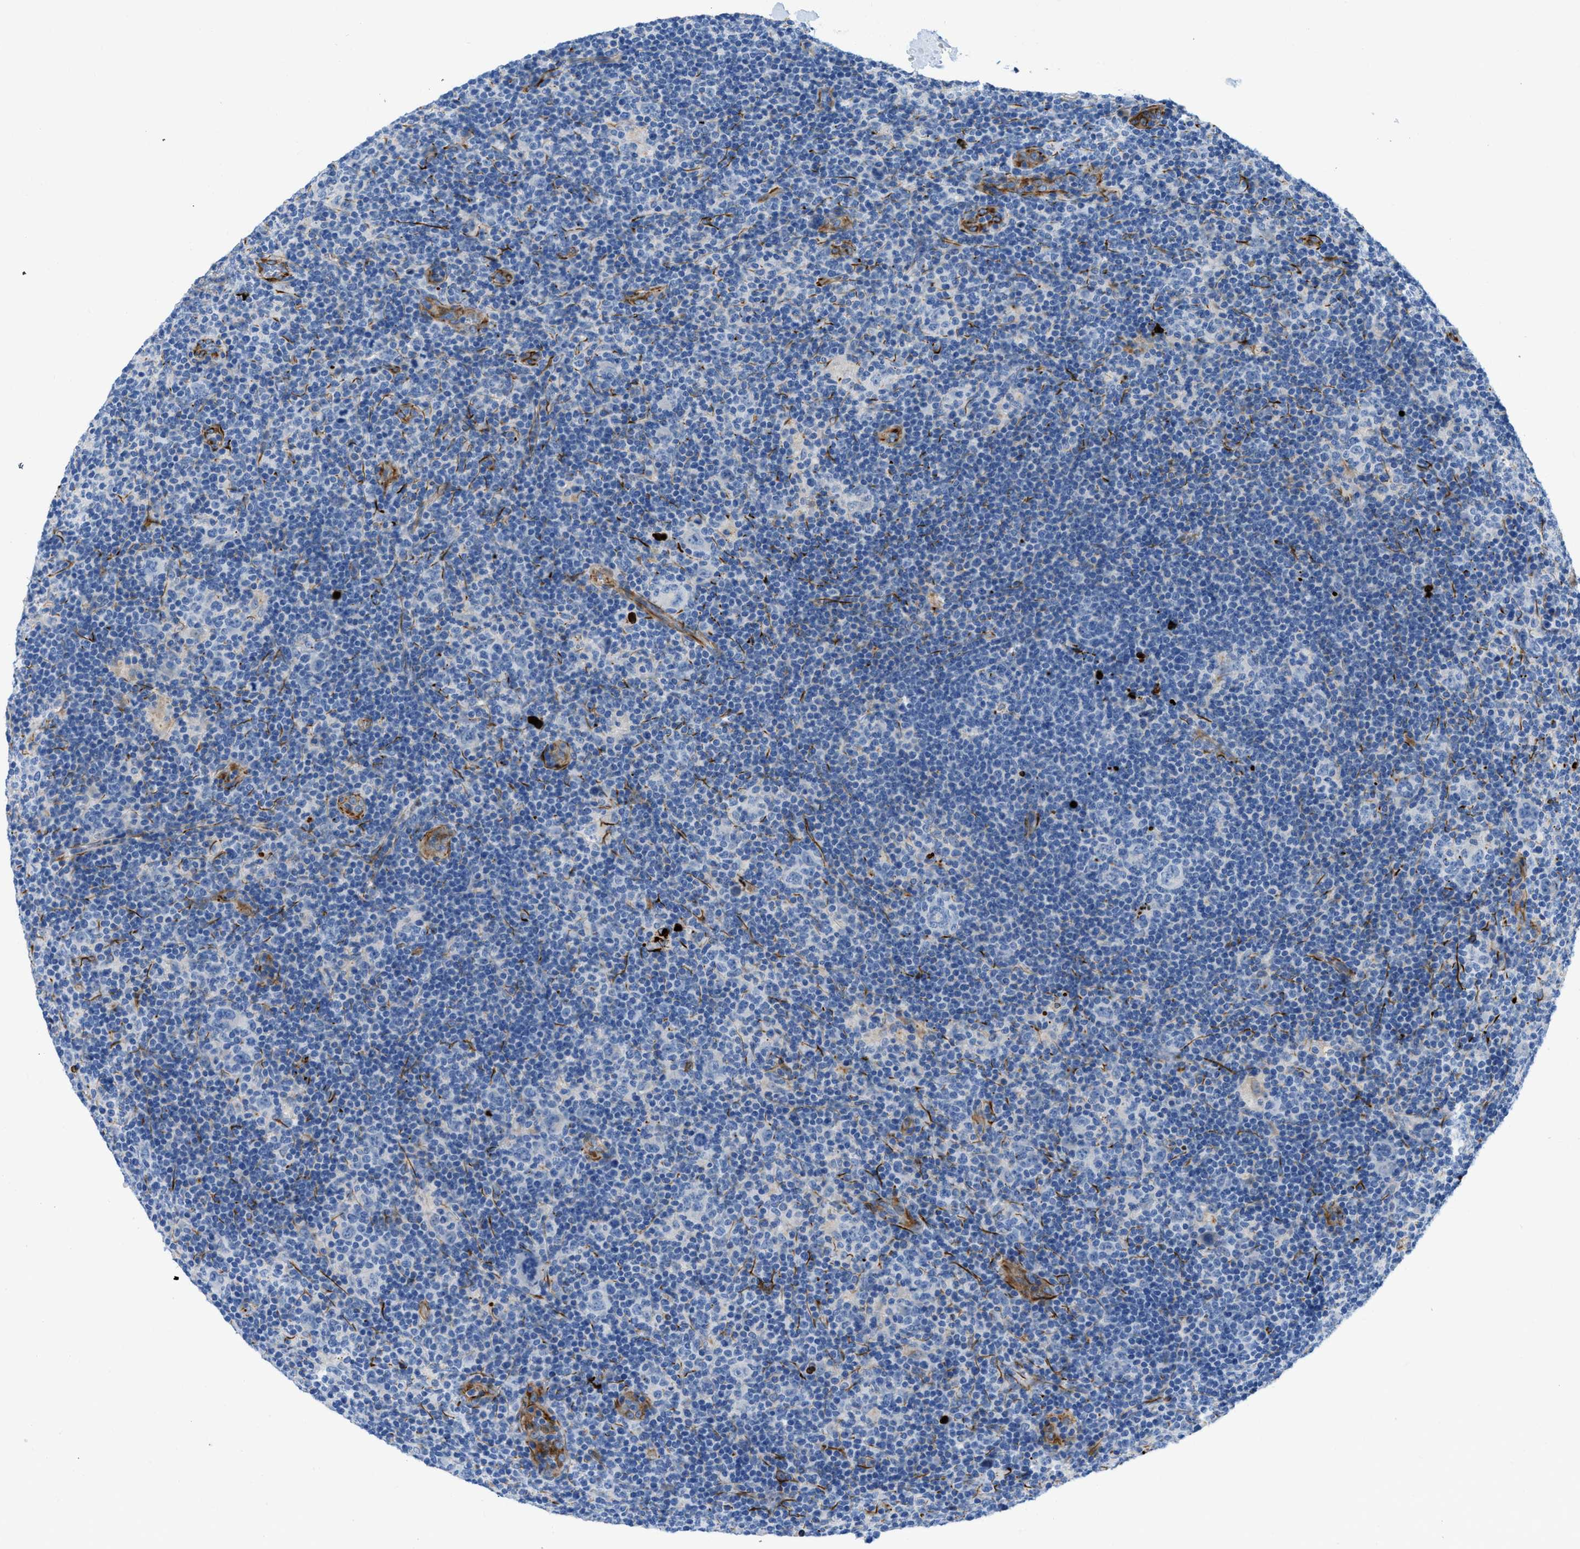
{"staining": {"intensity": "negative", "quantity": "none", "location": "none"}, "tissue": "lymphoma", "cell_type": "Tumor cells", "image_type": "cancer", "snomed": [{"axis": "morphology", "description": "Hodgkin's disease, NOS"}, {"axis": "topography", "description": "Lymph node"}], "caption": "Immunohistochemical staining of lymphoma shows no significant positivity in tumor cells.", "gene": "XCR1", "patient": {"sex": "female", "age": 57}}